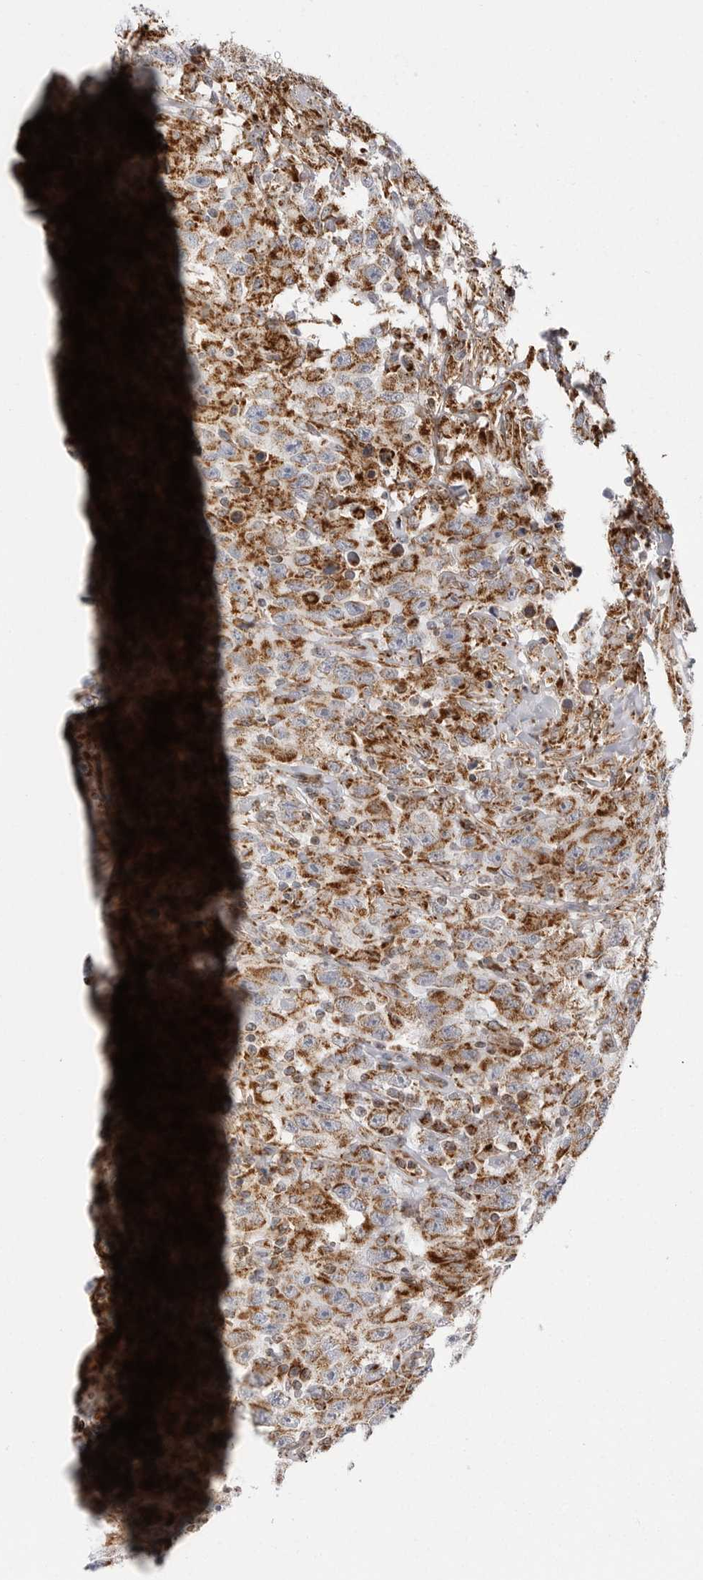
{"staining": {"intensity": "moderate", "quantity": ">75%", "location": "cytoplasmic/membranous"}, "tissue": "testis cancer", "cell_type": "Tumor cells", "image_type": "cancer", "snomed": [{"axis": "morphology", "description": "Seminoma, NOS"}, {"axis": "topography", "description": "Testis"}], "caption": "DAB immunohistochemical staining of human testis seminoma demonstrates moderate cytoplasmic/membranous protein positivity in about >75% of tumor cells.", "gene": "FH", "patient": {"sex": "male", "age": 41}}